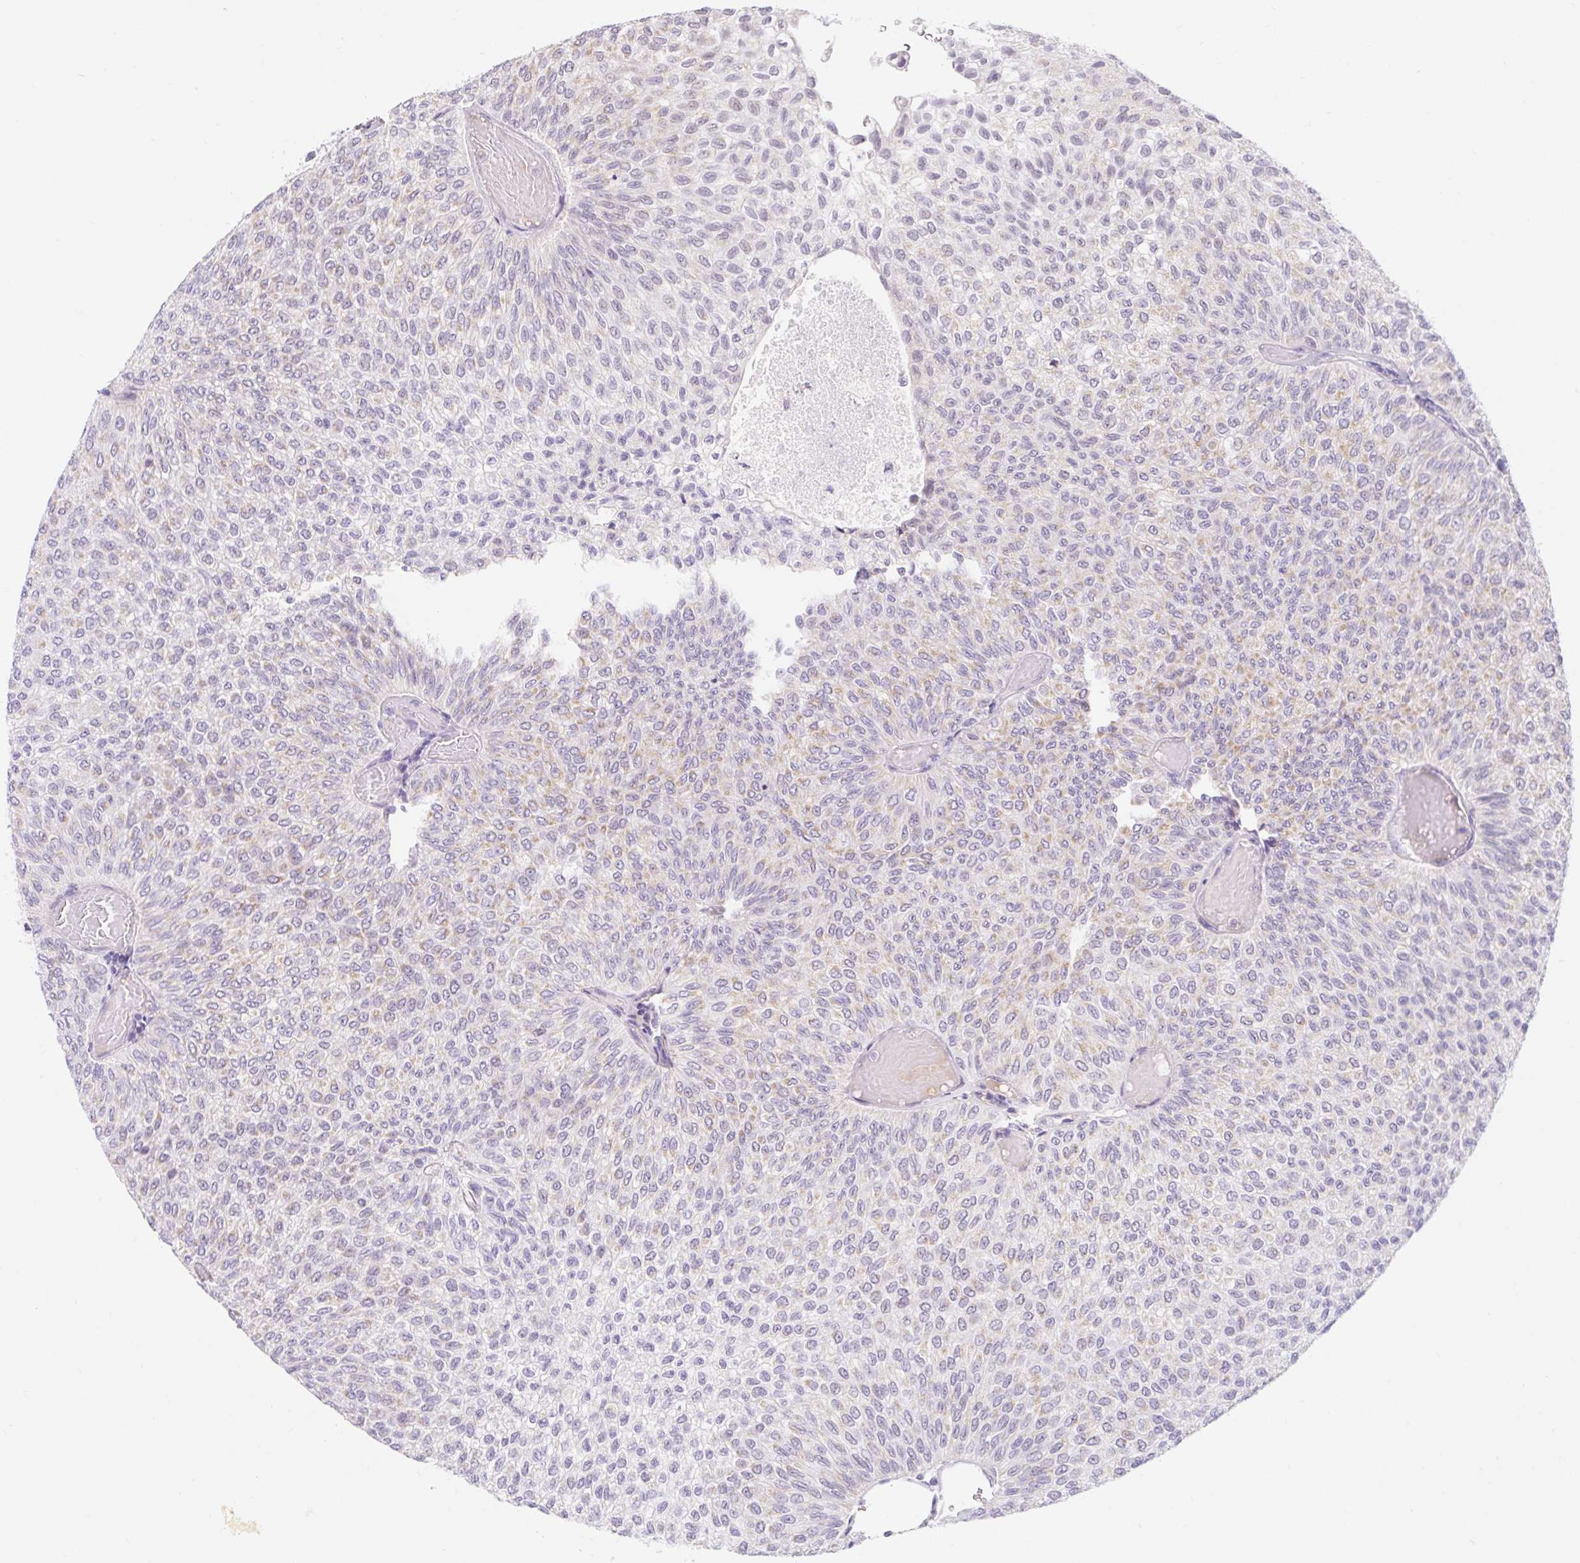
{"staining": {"intensity": "negative", "quantity": "none", "location": "none"}, "tissue": "urothelial cancer", "cell_type": "Tumor cells", "image_type": "cancer", "snomed": [{"axis": "morphology", "description": "Urothelial carcinoma, Low grade"}, {"axis": "topography", "description": "Urinary bladder"}], "caption": "A histopathology image of human urothelial carcinoma (low-grade) is negative for staining in tumor cells.", "gene": "ITPK1", "patient": {"sex": "male", "age": 78}}